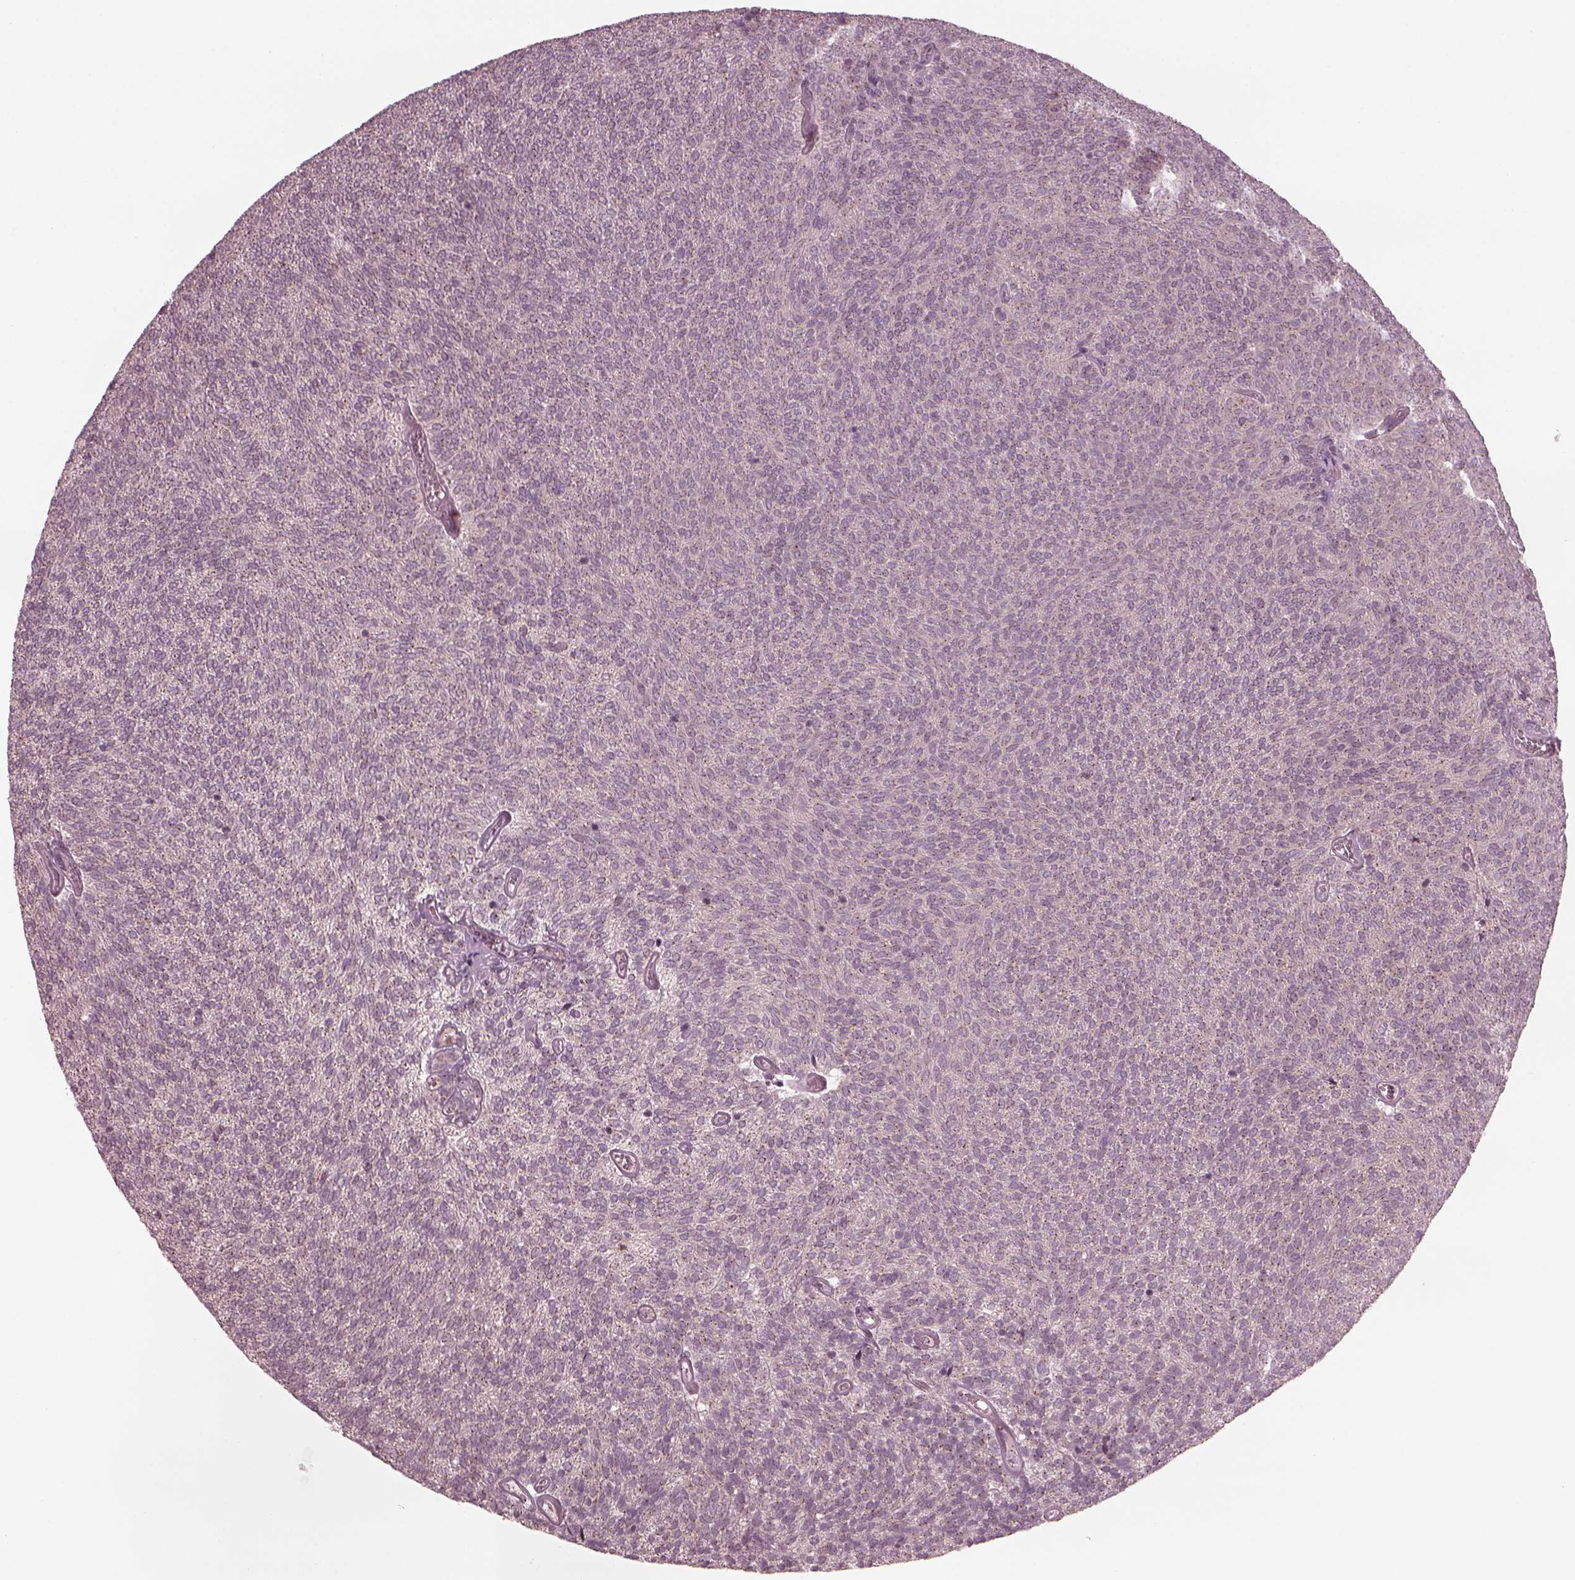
{"staining": {"intensity": "weak", "quantity": "25%-75%", "location": "cytoplasmic/membranous"}, "tissue": "urothelial cancer", "cell_type": "Tumor cells", "image_type": "cancer", "snomed": [{"axis": "morphology", "description": "Urothelial carcinoma, Low grade"}, {"axis": "topography", "description": "Urinary bladder"}], "caption": "Immunohistochemistry (IHC) histopathology image of human urothelial cancer stained for a protein (brown), which demonstrates low levels of weak cytoplasmic/membranous positivity in about 25%-75% of tumor cells.", "gene": "SAXO1", "patient": {"sex": "male", "age": 77}}